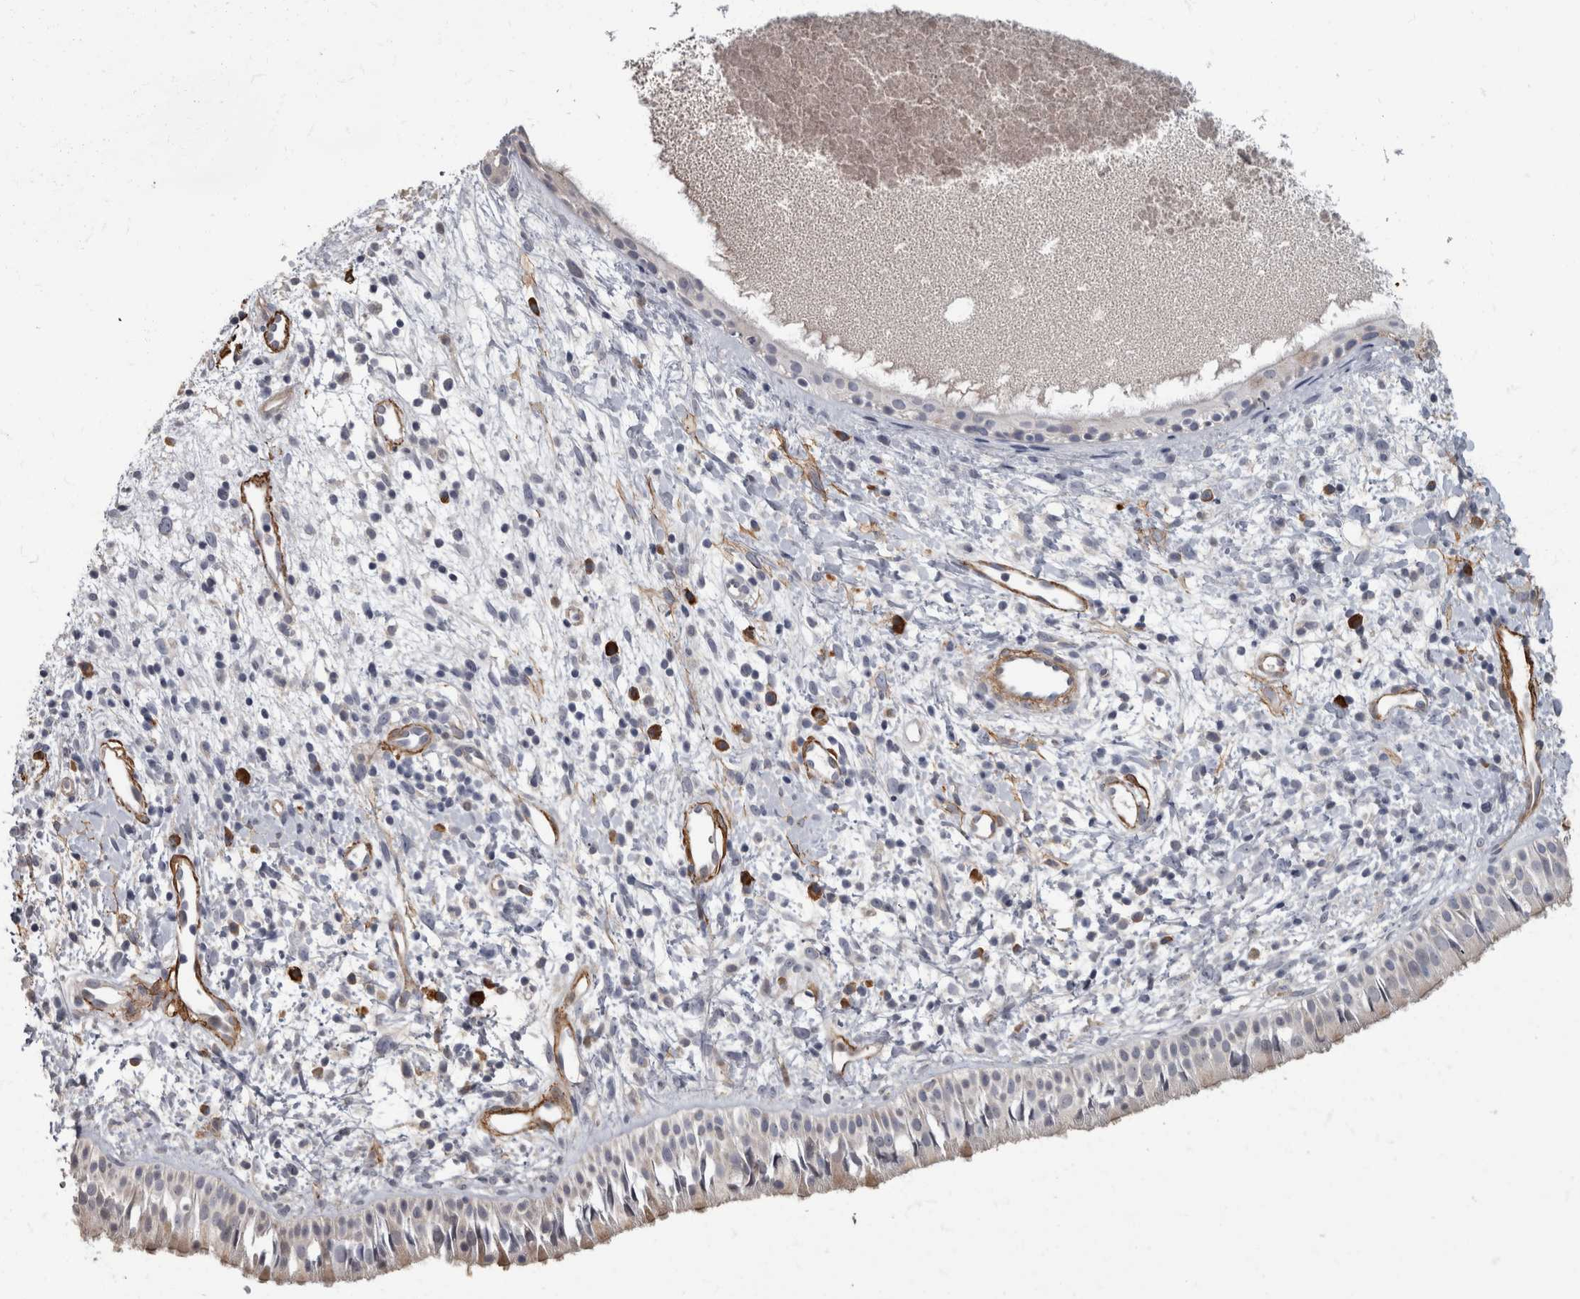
{"staining": {"intensity": "negative", "quantity": "none", "location": "none"}, "tissue": "nasopharynx", "cell_type": "Respiratory epithelial cells", "image_type": "normal", "snomed": [{"axis": "morphology", "description": "Normal tissue, NOS"}, {"axis": "topography", "description": "Nasopharynx"}], "caption": "An image of nasopharynx stained for a protein shows no brown staining in respiratory epithelial cells.", "gene": "MASTL", "patient": {"sex": "male", "age": 22}}